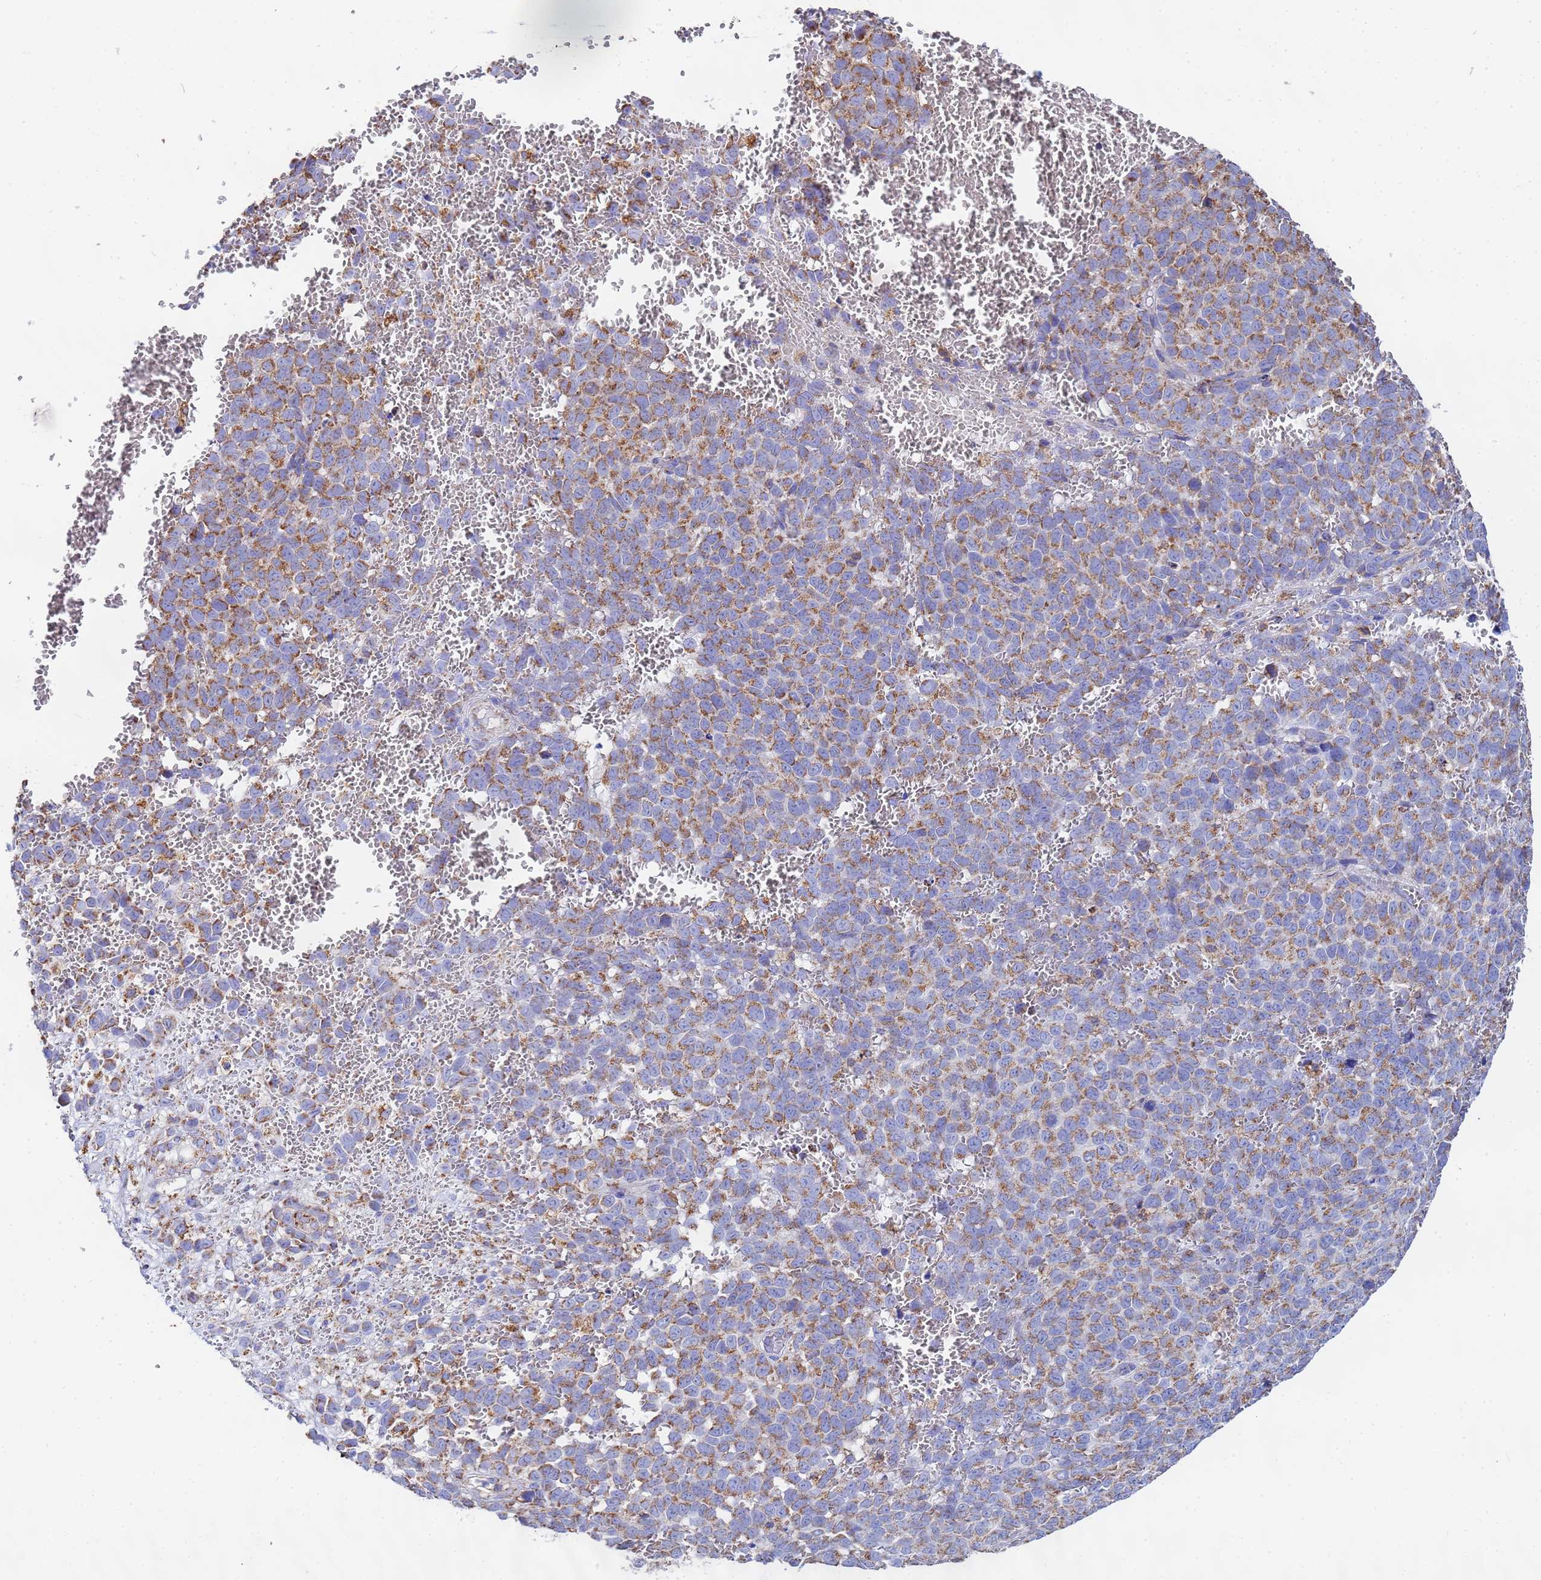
{"staining": {"intensity": "moderate", "quantity": ">75%", "location": "cytoplasmic/membranous"}, "tissue": "melanoma", "cell_type": "Tumor cells", "image_type": "cancer", "snomed": [{"axis": "morphology", "description": "Malignant melanoma, NOS"}, {"axis": "topography", "description": "Nose, NOS"}], "caption": "This photomicrograph shows IHC staining of human melanoma, with medium moderate cytoplasmic/membranous expression in approximately >75% of tumor cells.", "gene": "GLUD1", "patient": {"sex": "female", "age": 48}}